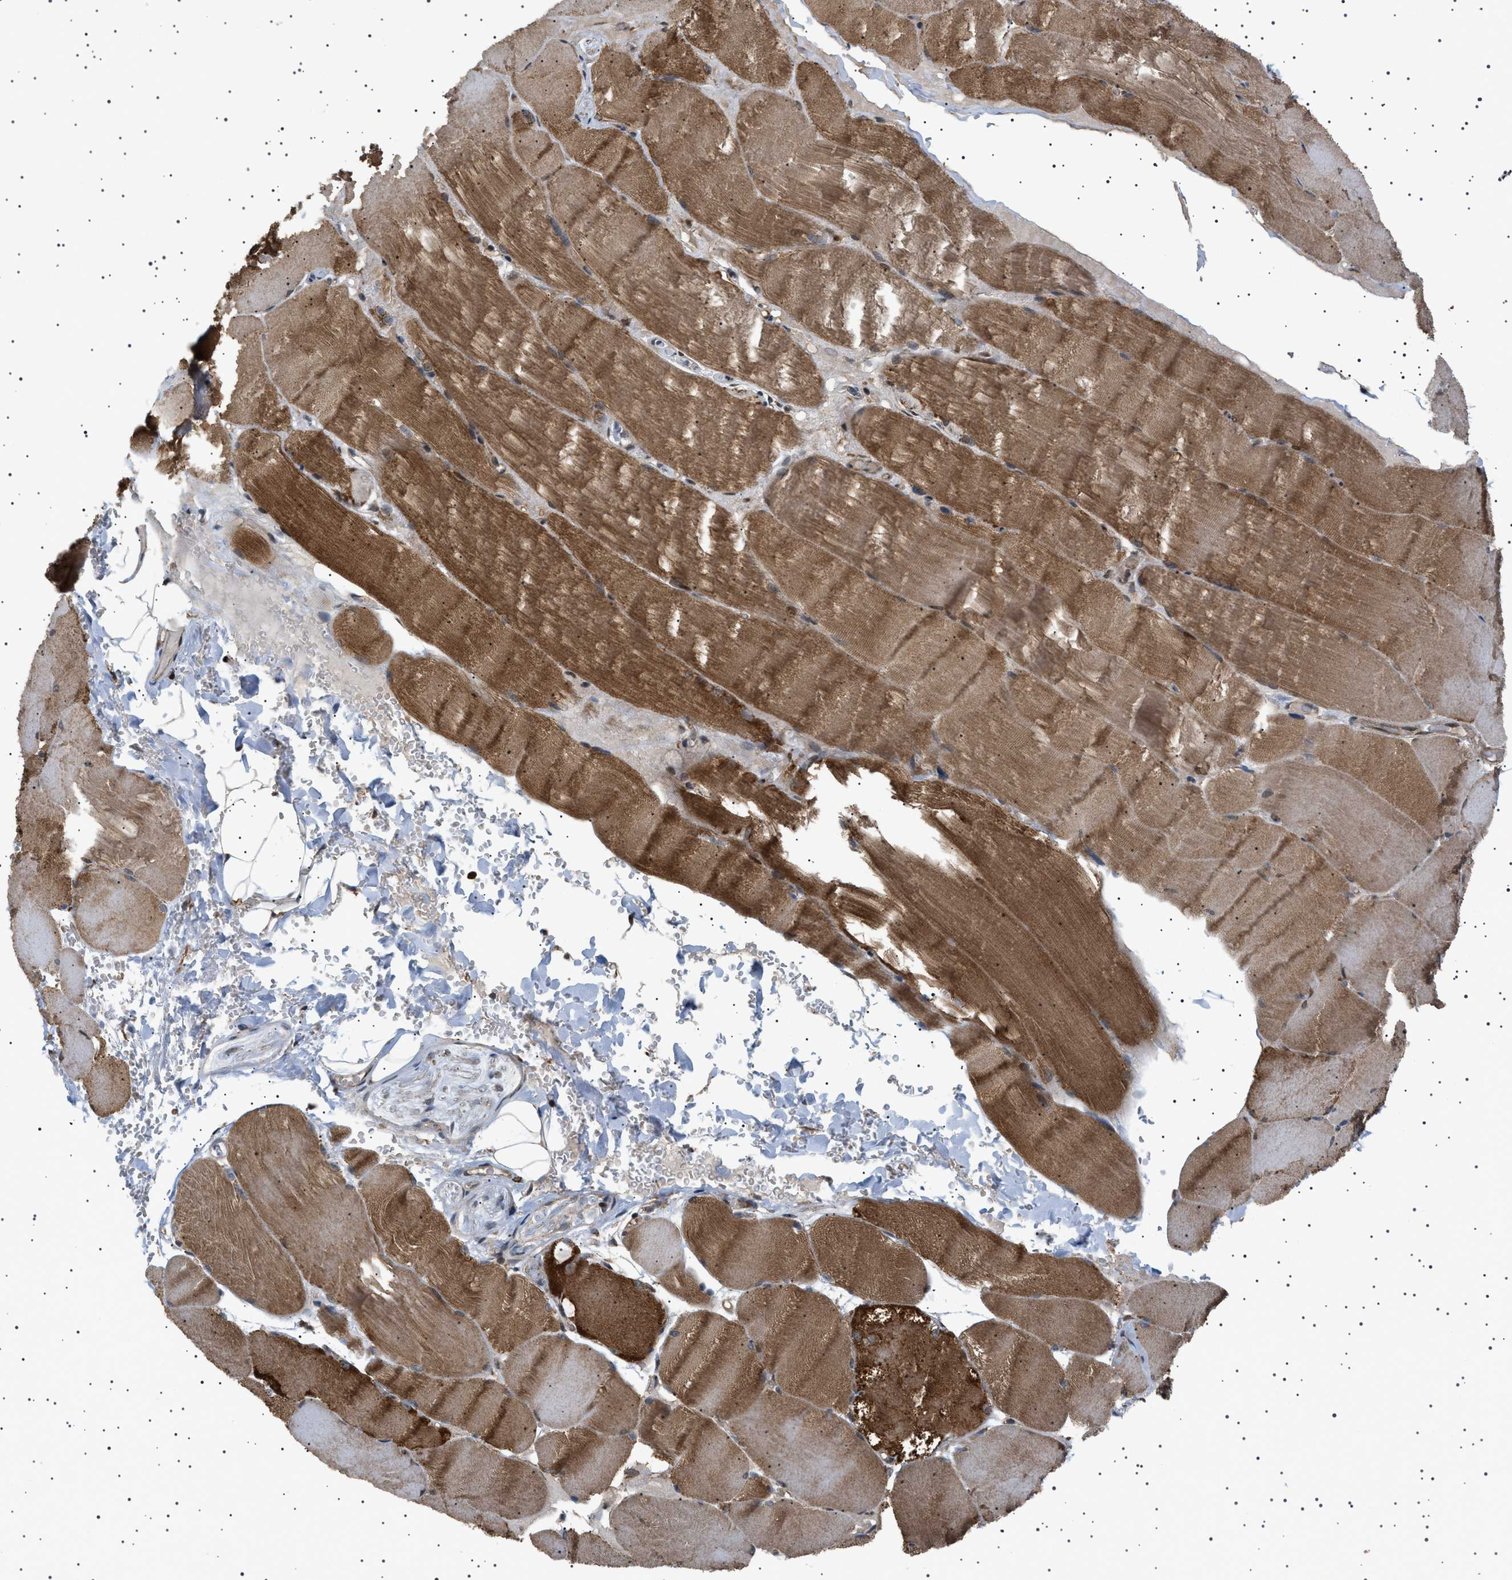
{"staining": {"intensity": "moderate", "quantity": ">75%", "location": "cytoplasmic/membranous"}, "tissue": "skeletal muscle", "cell_type": "Myocytes", "image_type": "normal", "snomed": [{"axis": "morphology", "description": "Normal tissue, NOS"}, {"axis": "topography", "description": "Skin"}, {"axis": "topography", "description": "Skeletal muscle"}], "caption": "Normal skeletal muscle was stained to show a protein in brown. There is medium levels of moderate cytoplasmic/membranous positivity in approximately >75% of myocytes. Using DAB (3,3'-diaminobenzidine) (brown) and hematoxylin (blue) stains, captured at high magnification using brightfield microscopy.", "gene": "MELK", "patient": {"sex": "male", "age": 83}}